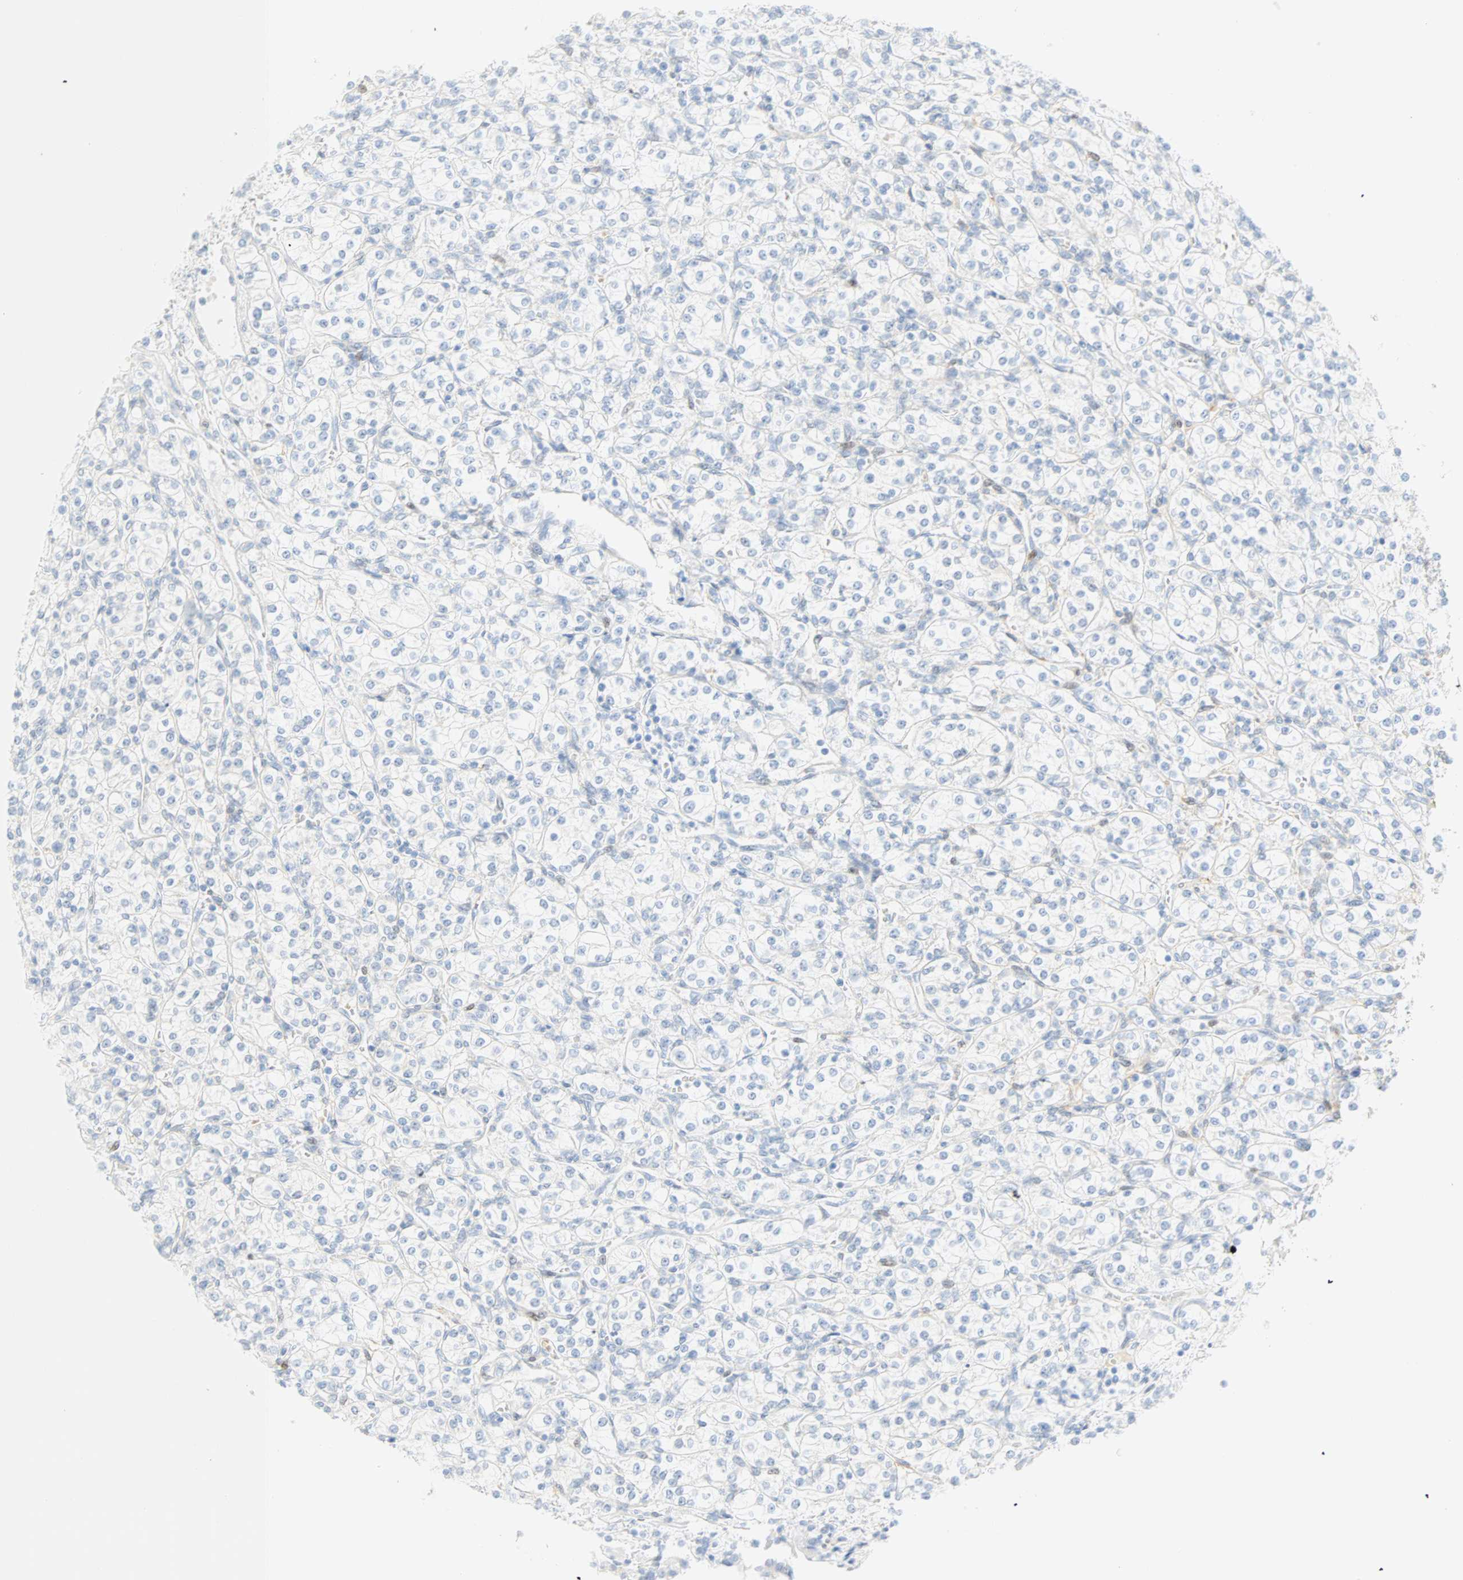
{"staining": {"intensity": "negative", "quantity": "none", "location": "none"}, "tissue": "renal cancer", "cell_type": "Tumor cells", "image_type": "cancer", "snomed": [{"axis": "morphology", "description": "Adenocarcinoma, NOS"}, {"axis": "topography", "description": "Kidney"}], "caption": "An image of renal adenocarcinoma stained for a protein exhibits no brown staining in tumor cells.", "gene": "SELENBP1", "patient": {"sex": "male", "age": 77}}